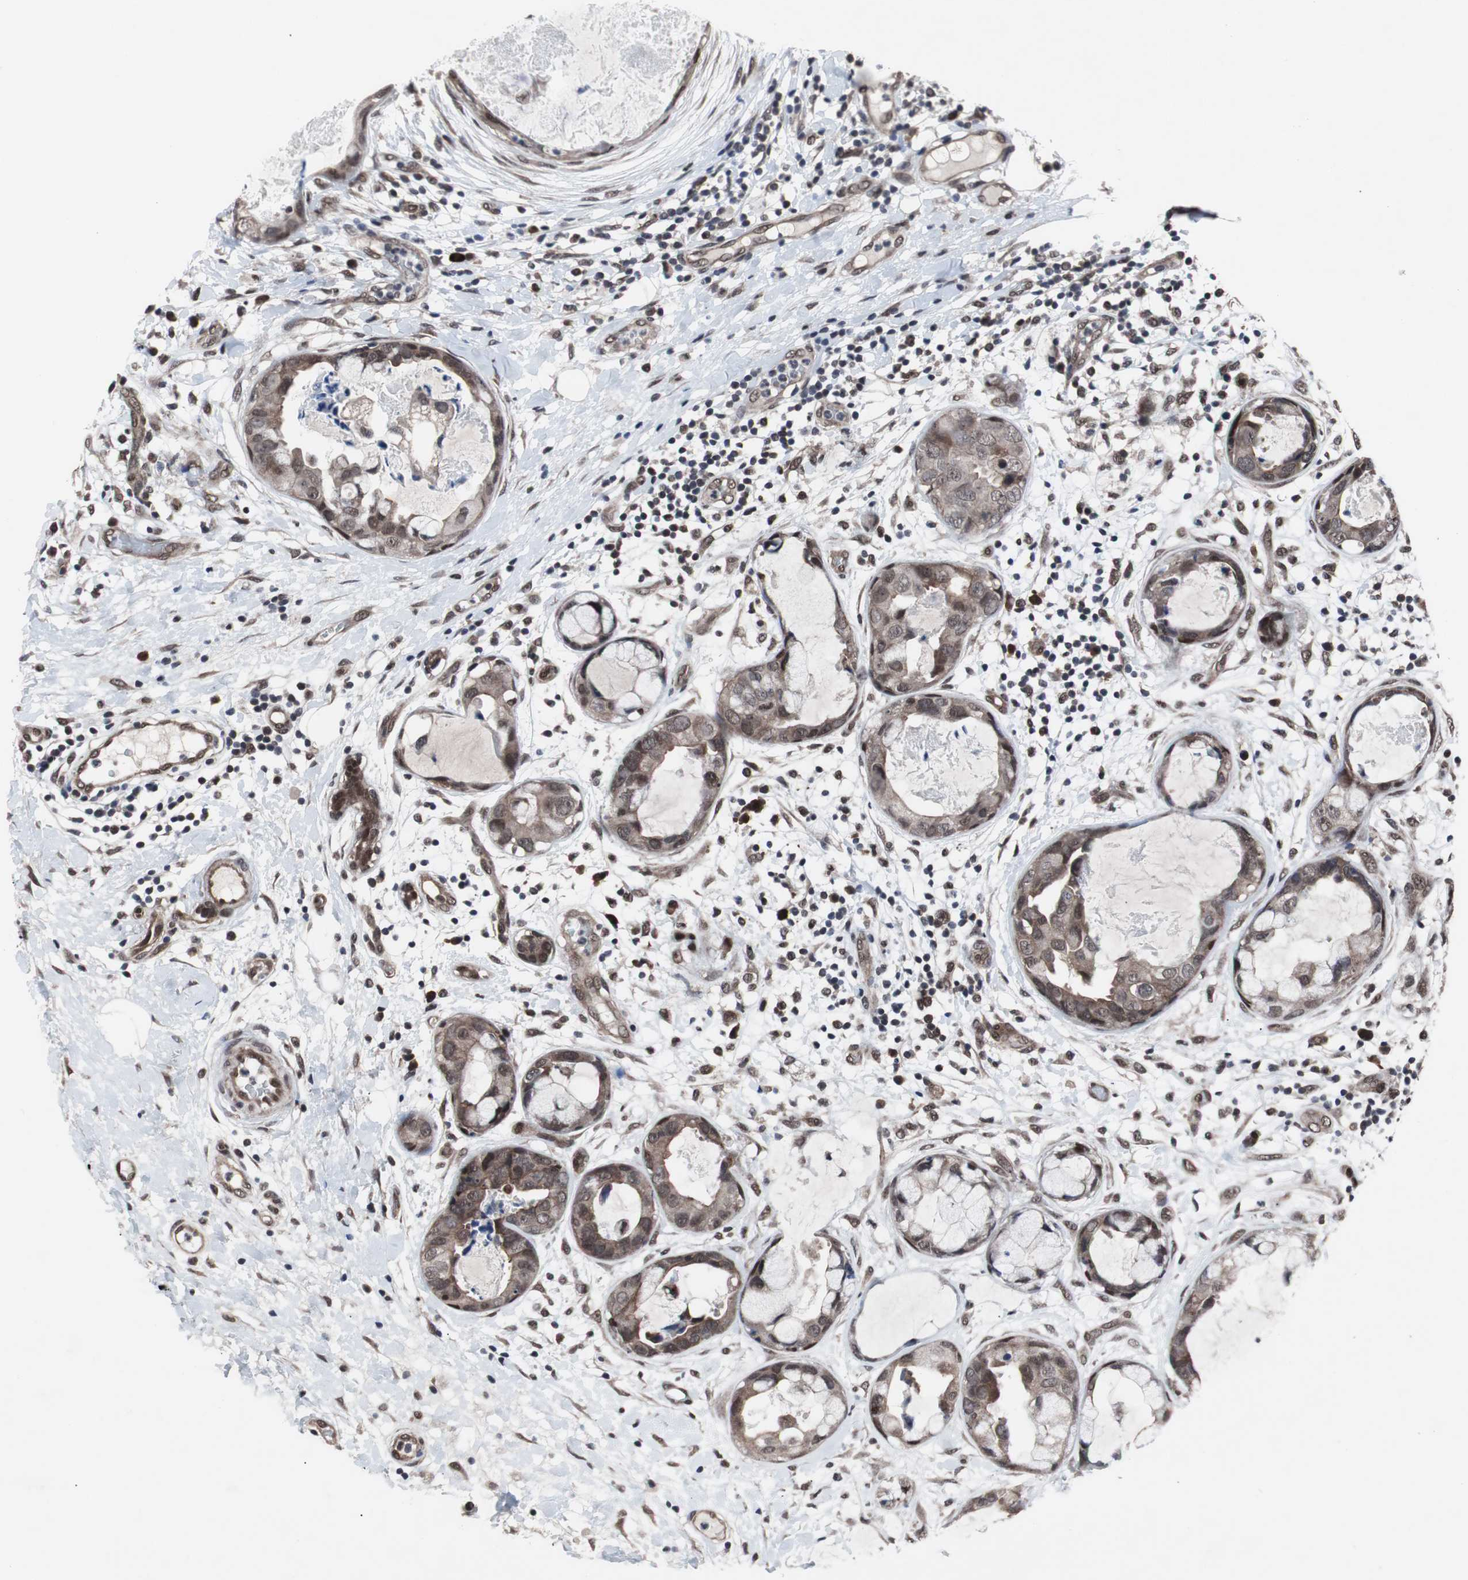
{"staining": {"intensity": "moderate", "quantity": ">75%", "location": "cytoplasmic/membranous,nuclear"}, "tissue": "breast cancer", "cell_type": "Tumor cells", "image_type": "cancer", "snomed": [{"axis": "morphology", "description": "Duct carcinoma"}, {"axis": "topography", "description": "Breast"}], "caption": "The immunohistochemical stain highlights moderate cytoplasmic/membranous and nuclear positivity in tumor cells of intraductal carcinoma (breast) tissue.", "gene": "GTF2F2", "patient": {"sex": "female", "age": 40}}